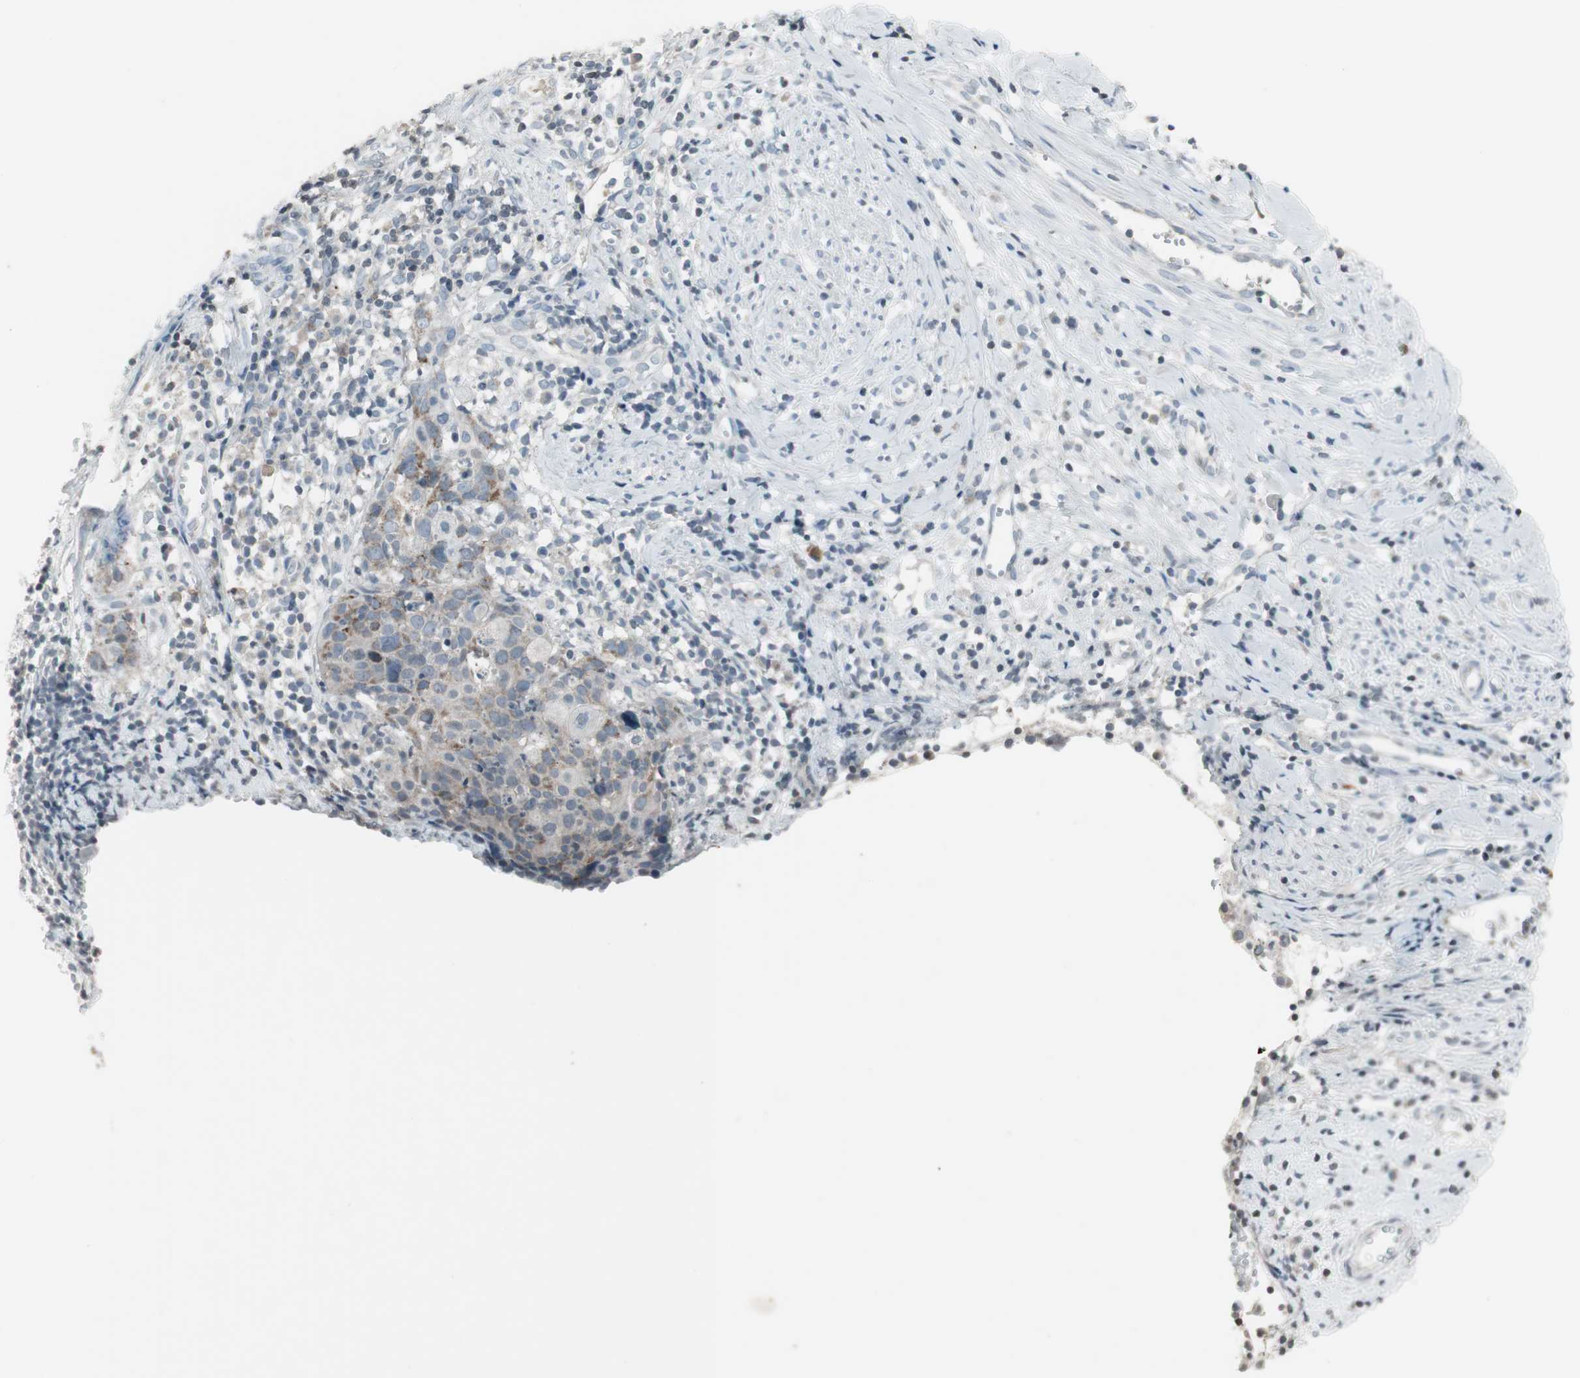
{"staining": {"intensity": "strong", "quantity": "25%-75%", "location": "cytoplasmic/membranous"}, "tissue": "cervical cancer", "cell_type": "Tumor cells", "image_type": "cancer", "snomed": [{"axis": "morphology", "description": "Squamous cell carcinoma, NOS"}, {"axis": "topography", "description": "Cervix"}], "caption": "Approximately 25%-75% of tumor cells in squamous cell carcinoma (cervical) reveal strong cytoplasmic/membranous protein positivity as visualized by brown immunohistochemical staining.", "gene": "ARG2", "patient": {"sex": "female", "age": 40}}